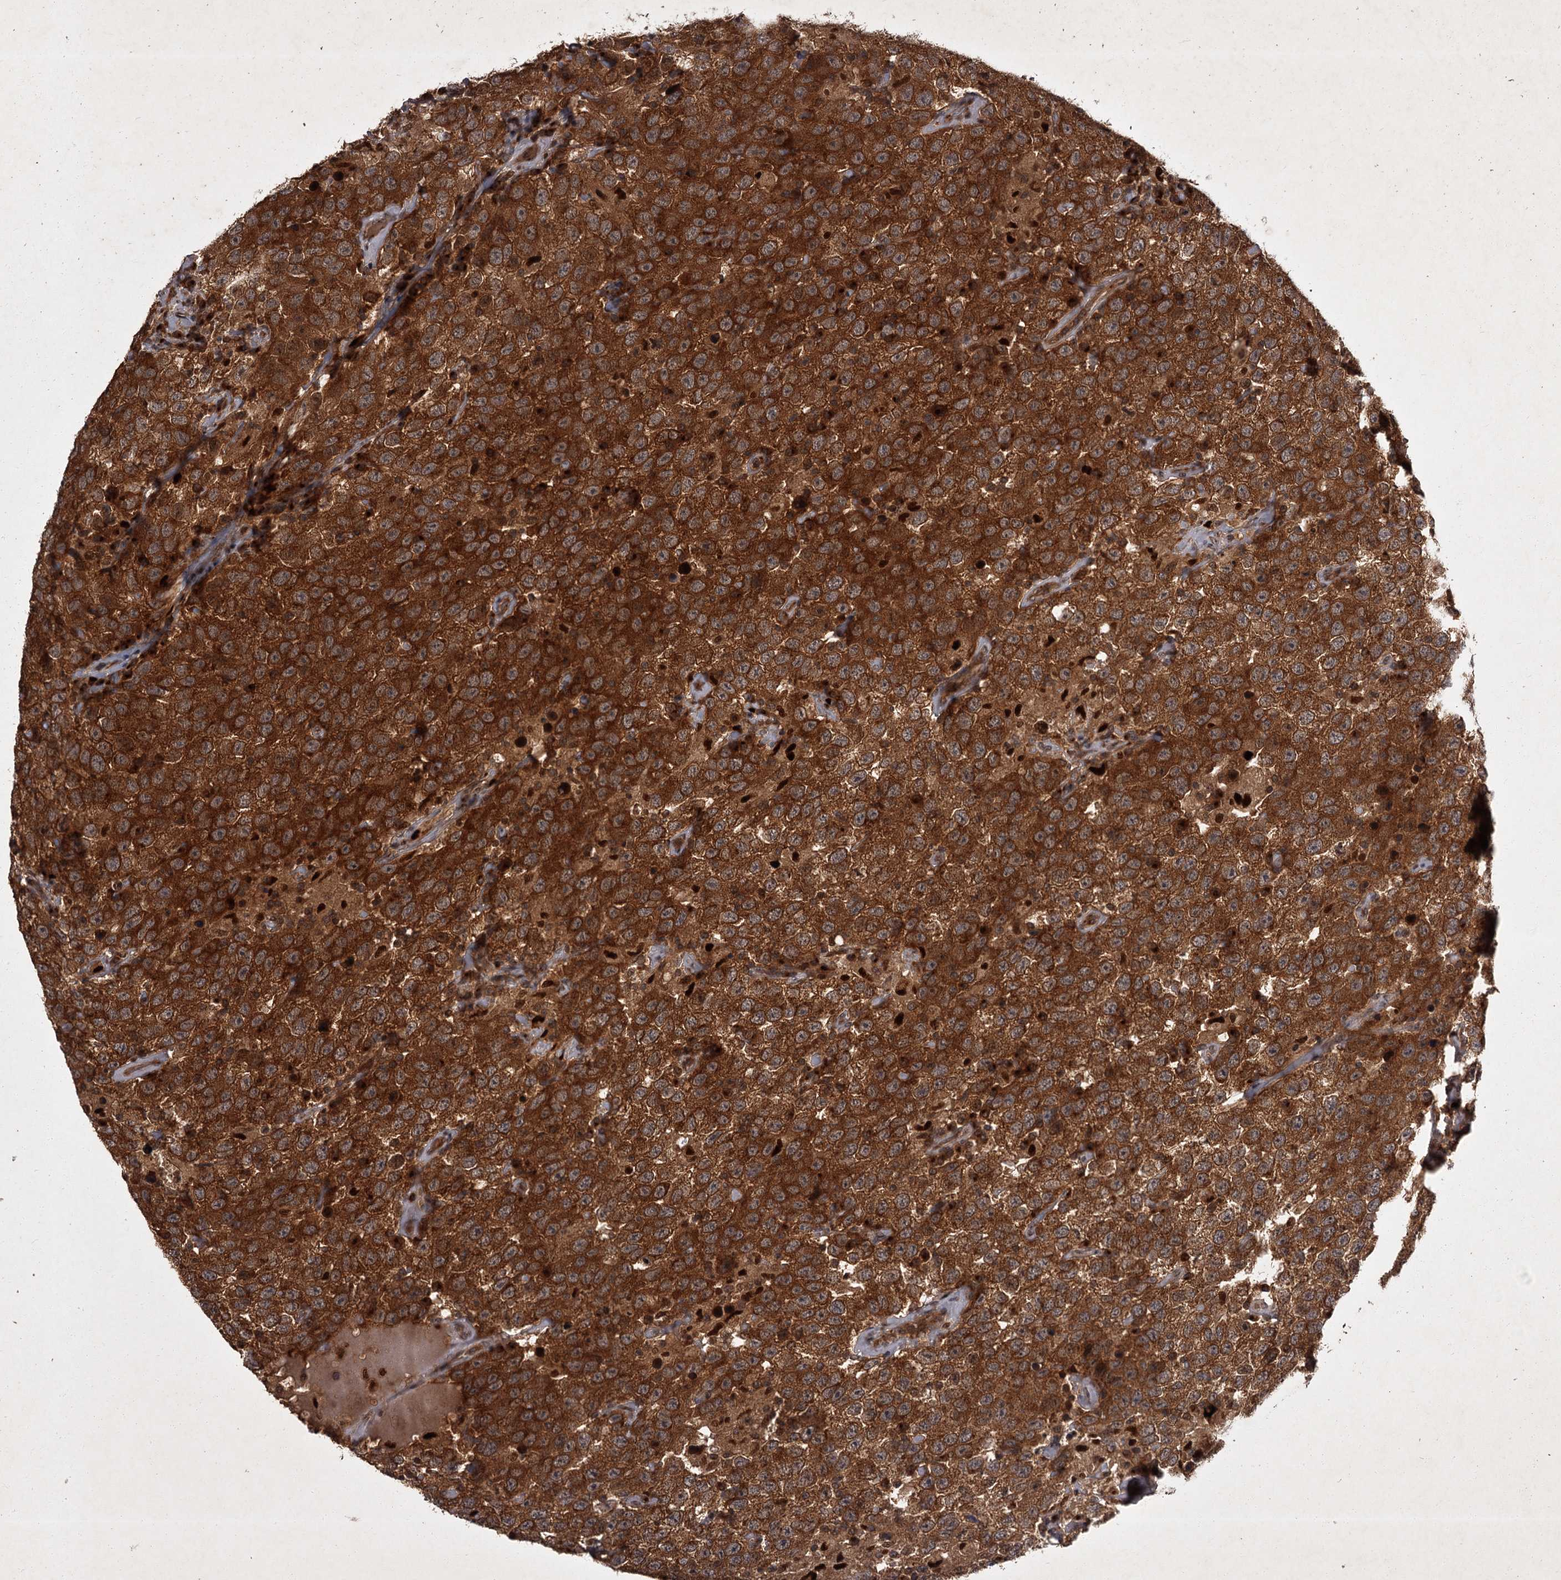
{"staining": {"intensity": "strong", "quantity": ">75%", "location": "cytoplasmic/membranous"}, "tissue": "testis cancer", "cell_type": "Tumor cells", "image_type": "cancer", "snomed": [{"axis": "morphology", "description": "Seminoma, NOS"}, {"axis": "topography", "description": "Testis"}], "caption": "A high amount of strong cytoplasmic/membranous expression is identified in approximately >75% of tumor cells in seminoma (testis) tissue. (DAB (3,3'-diaminobenzidine) IHC with brightfield microscopy, high magnification).", "gene": "TBC1D23", "patient": {"sex": "male", "age": 41}}